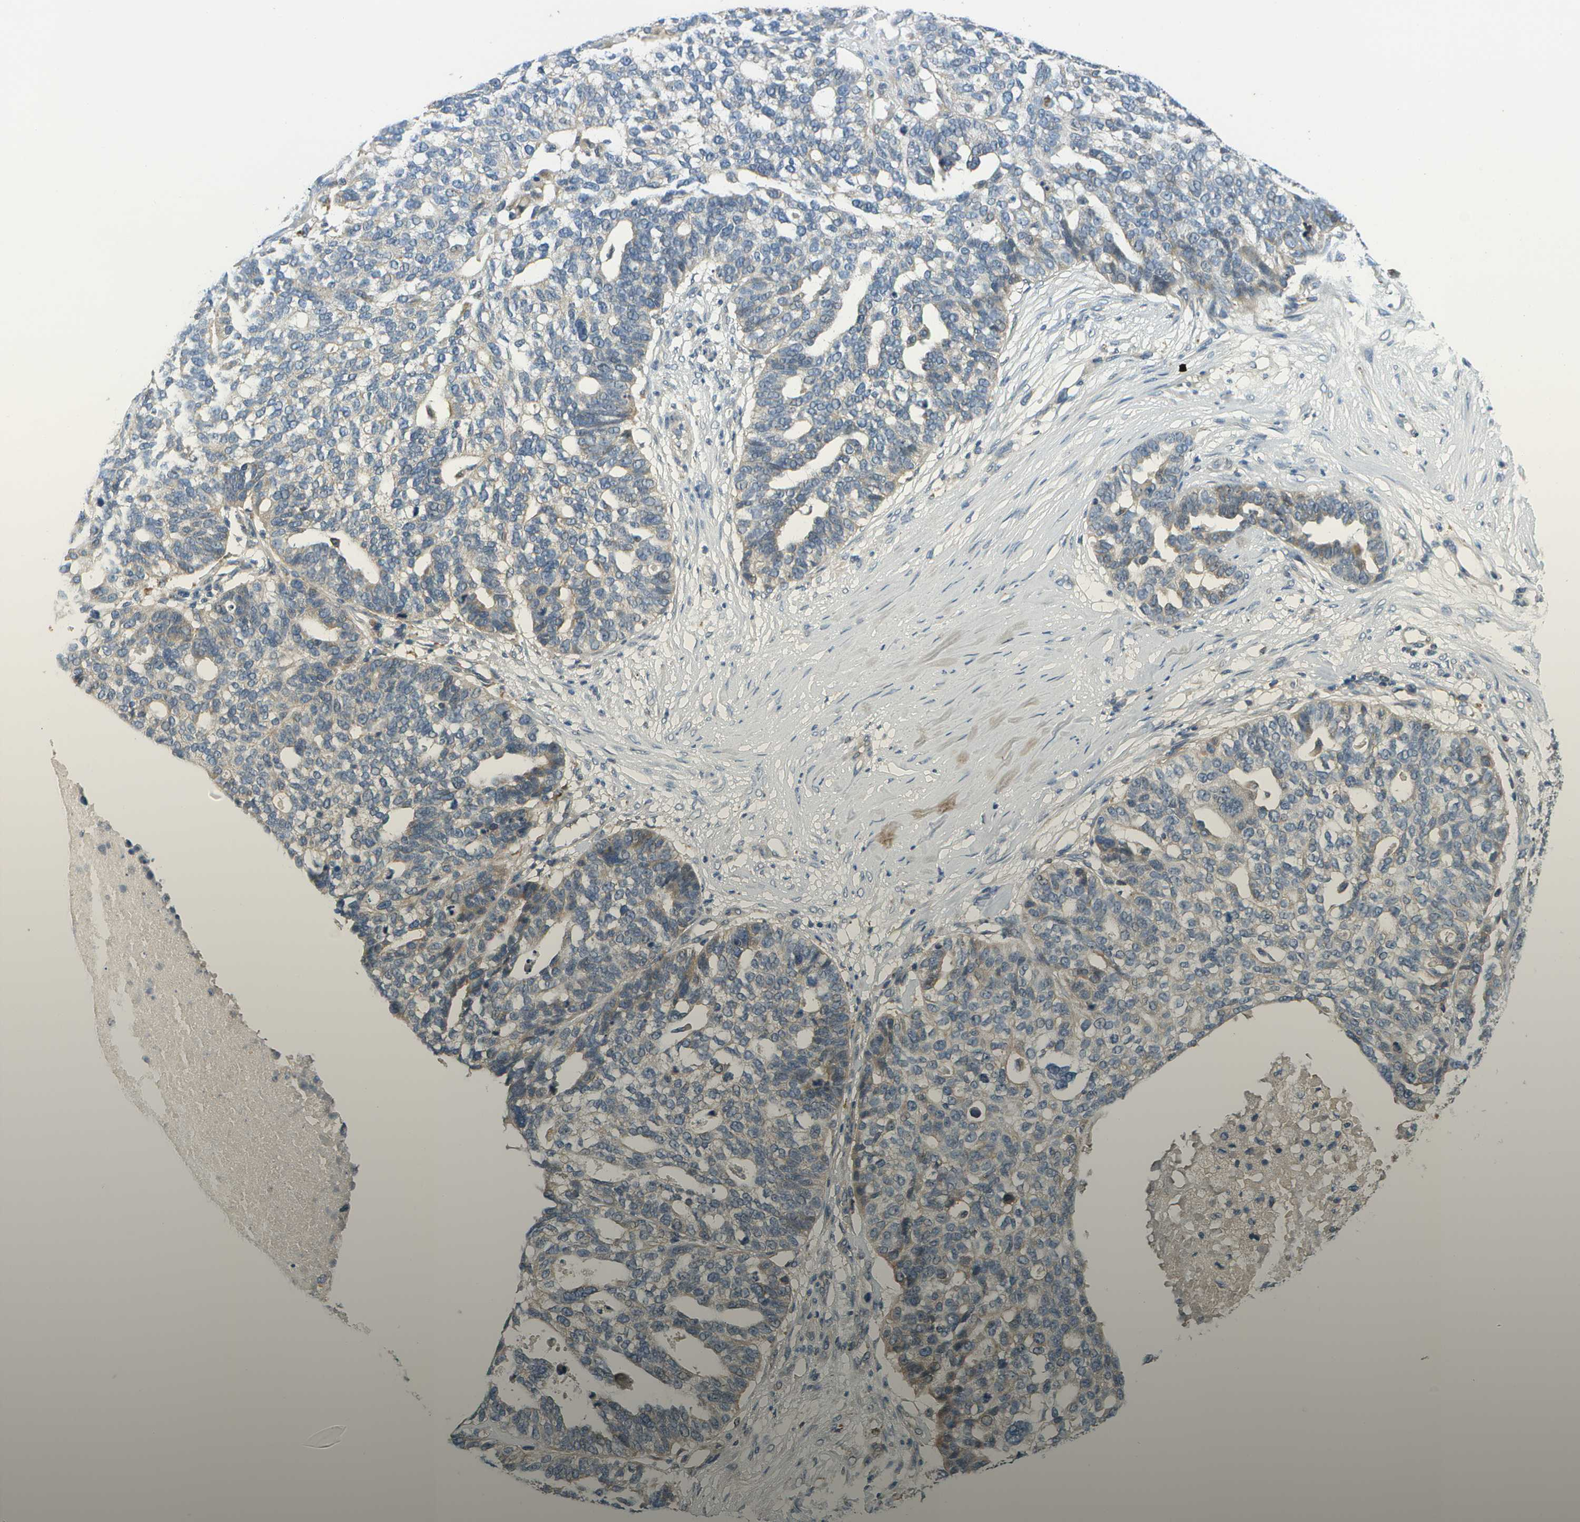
{"staining": {"intensity": "weak", "quantity": "<25%", "location": "cytoplasmic/membranous"}, "tissue": "ovarian cancer", "cell_type": "Tumor cells", "image_type": "cancer", "snomed": [{"axis": "morphology", "description": "Cystadenocarcinoma, serous, NOS"}, {"axis": "topography", "description": "Ovary"}], "caption": "A photomicrograph of ovarian cancer (serous cystadenocarcinoma) stained for a protein shows no brown staining in tumor cells.", "gene": "SLC25A20", "patient": {"sex": "female", "age": 59}}